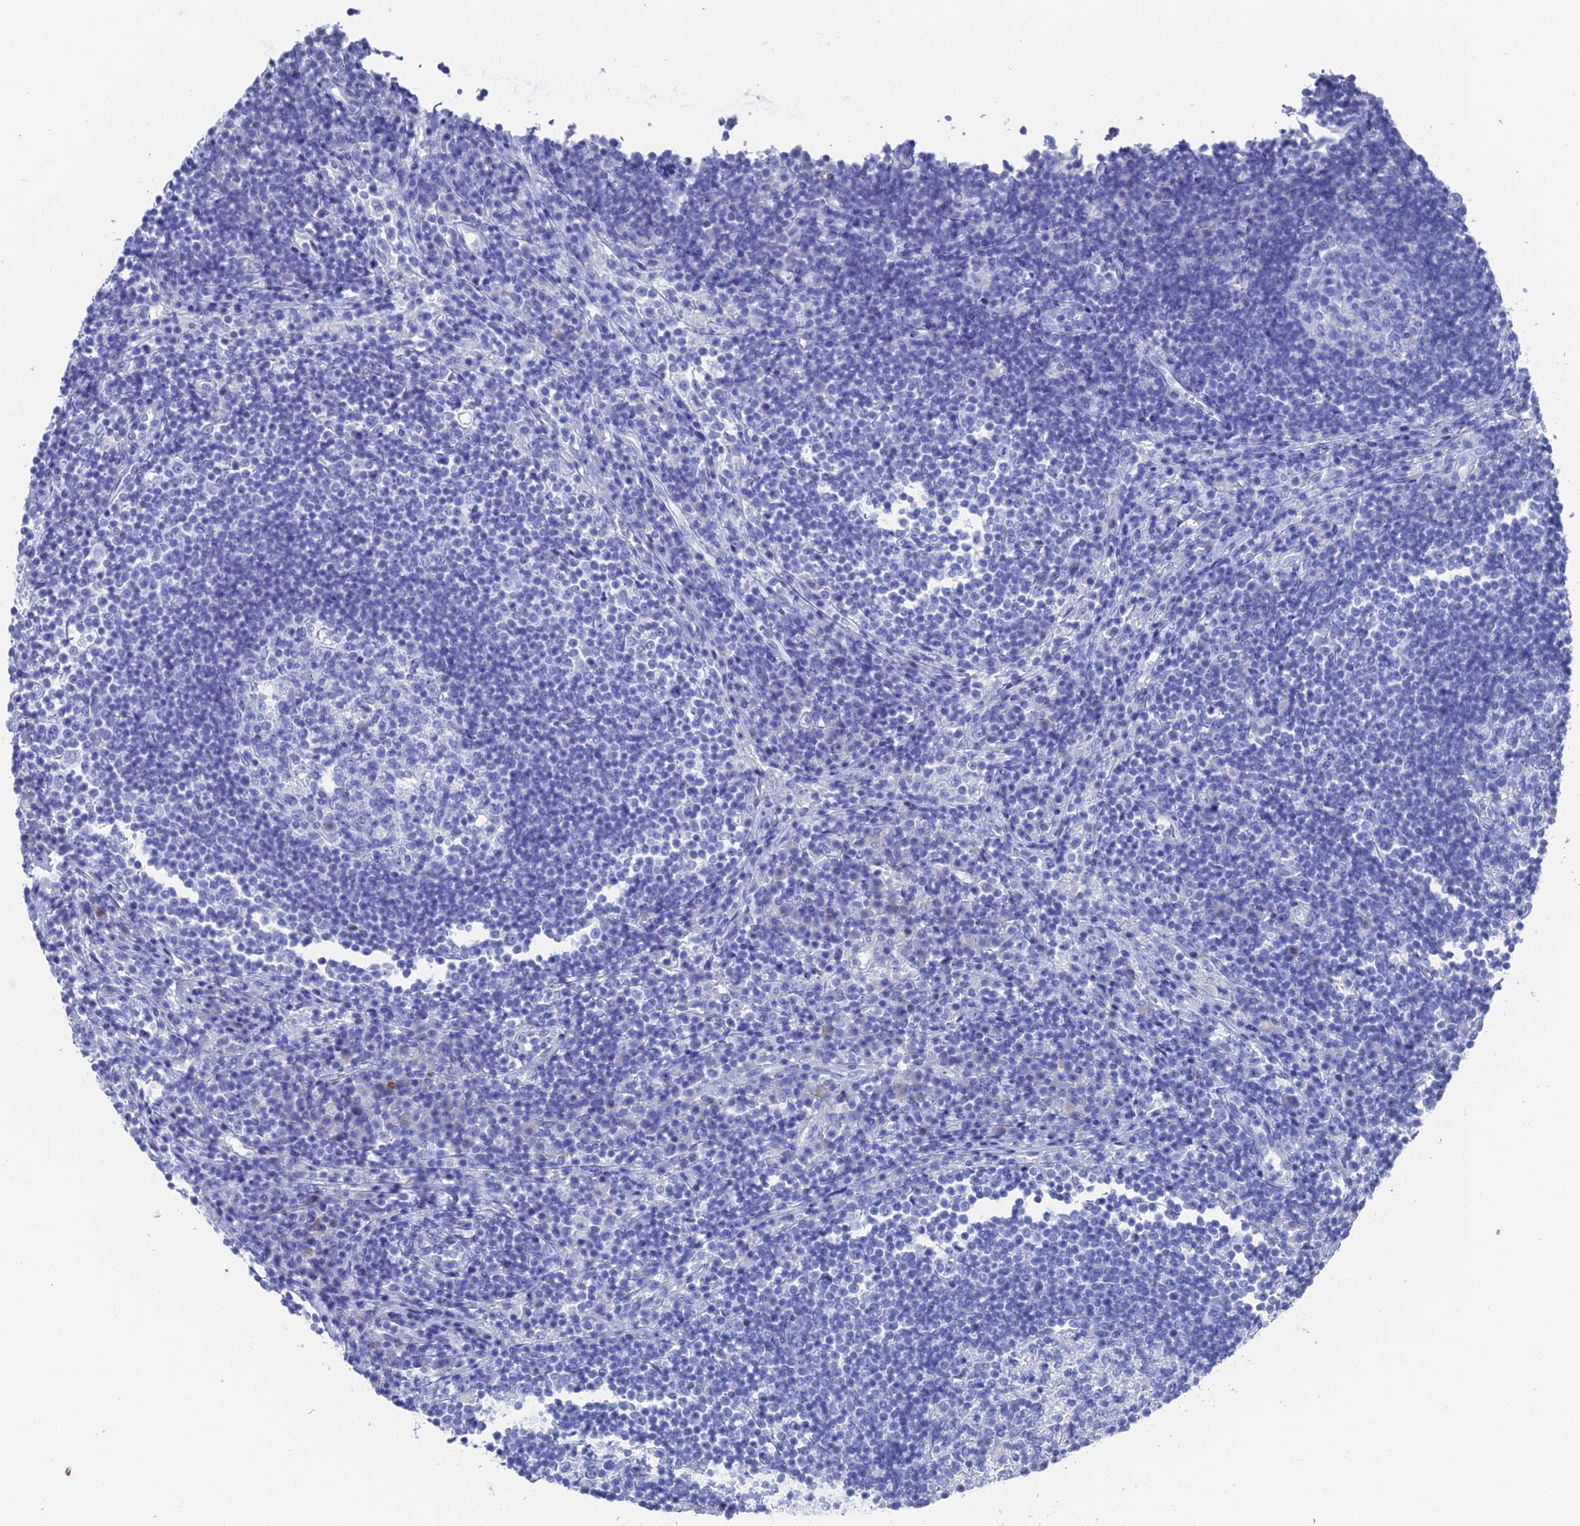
{"staining": {"intensity": "negative", "quantity": "none", "location": "none"}, "tissue": "lymph node", "cell_type": "Germinal center cells", "image_type": "normal", "snomed": [{"axis": "morphology", "description": "Normal tissue, NOS"}, {"axis": "topography", "description": "Lymph node"}], "caption": "Immunohistochemistry of benign lymph node displays no positivity in germinal center cells.", "gene": "ENPP3", "patient": {"sex": "female", "age": 53}}